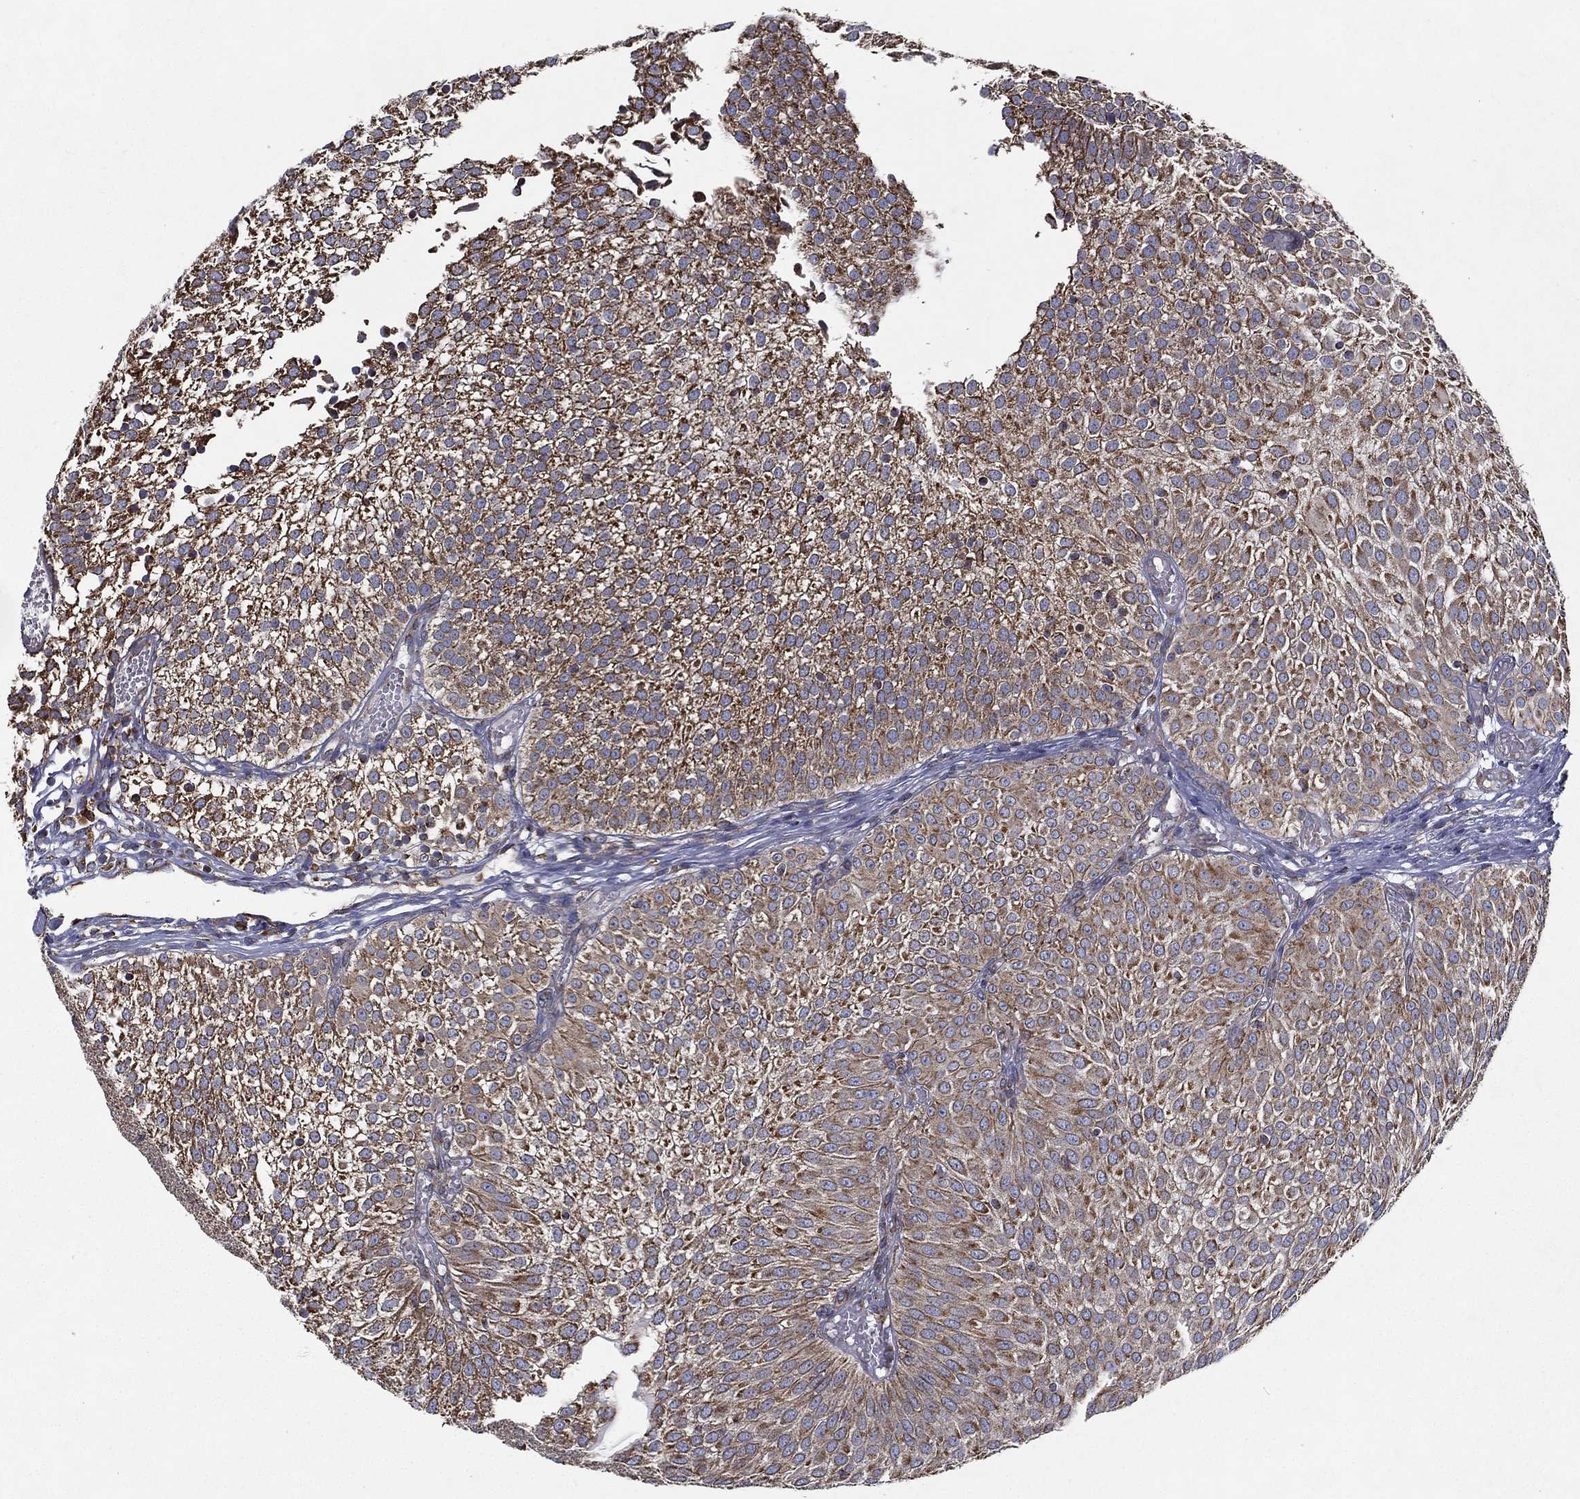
{"staining": {"intensity": "moderate", "quantity": ">75%", "location": "cytoplasmic/membranous"}, "tissue": "urothelial cancer", "cell_type": "Tumor cells", "image_type": "cancer", "snomed": [{"axis": "morphology", "description": "Urothelial carcinoma, Low grade"}, {"axis": "topography", "description": "Urinary bladder"}], "caption": "Human urothelial carcinoma (low-grade) stained for a protein (brown) displays moderate cytoplasmic/membranous positive expression in about >75% of tumor cells.", "gene": "MT-CYB", "patient": {"sex": "male", "age": 52}}